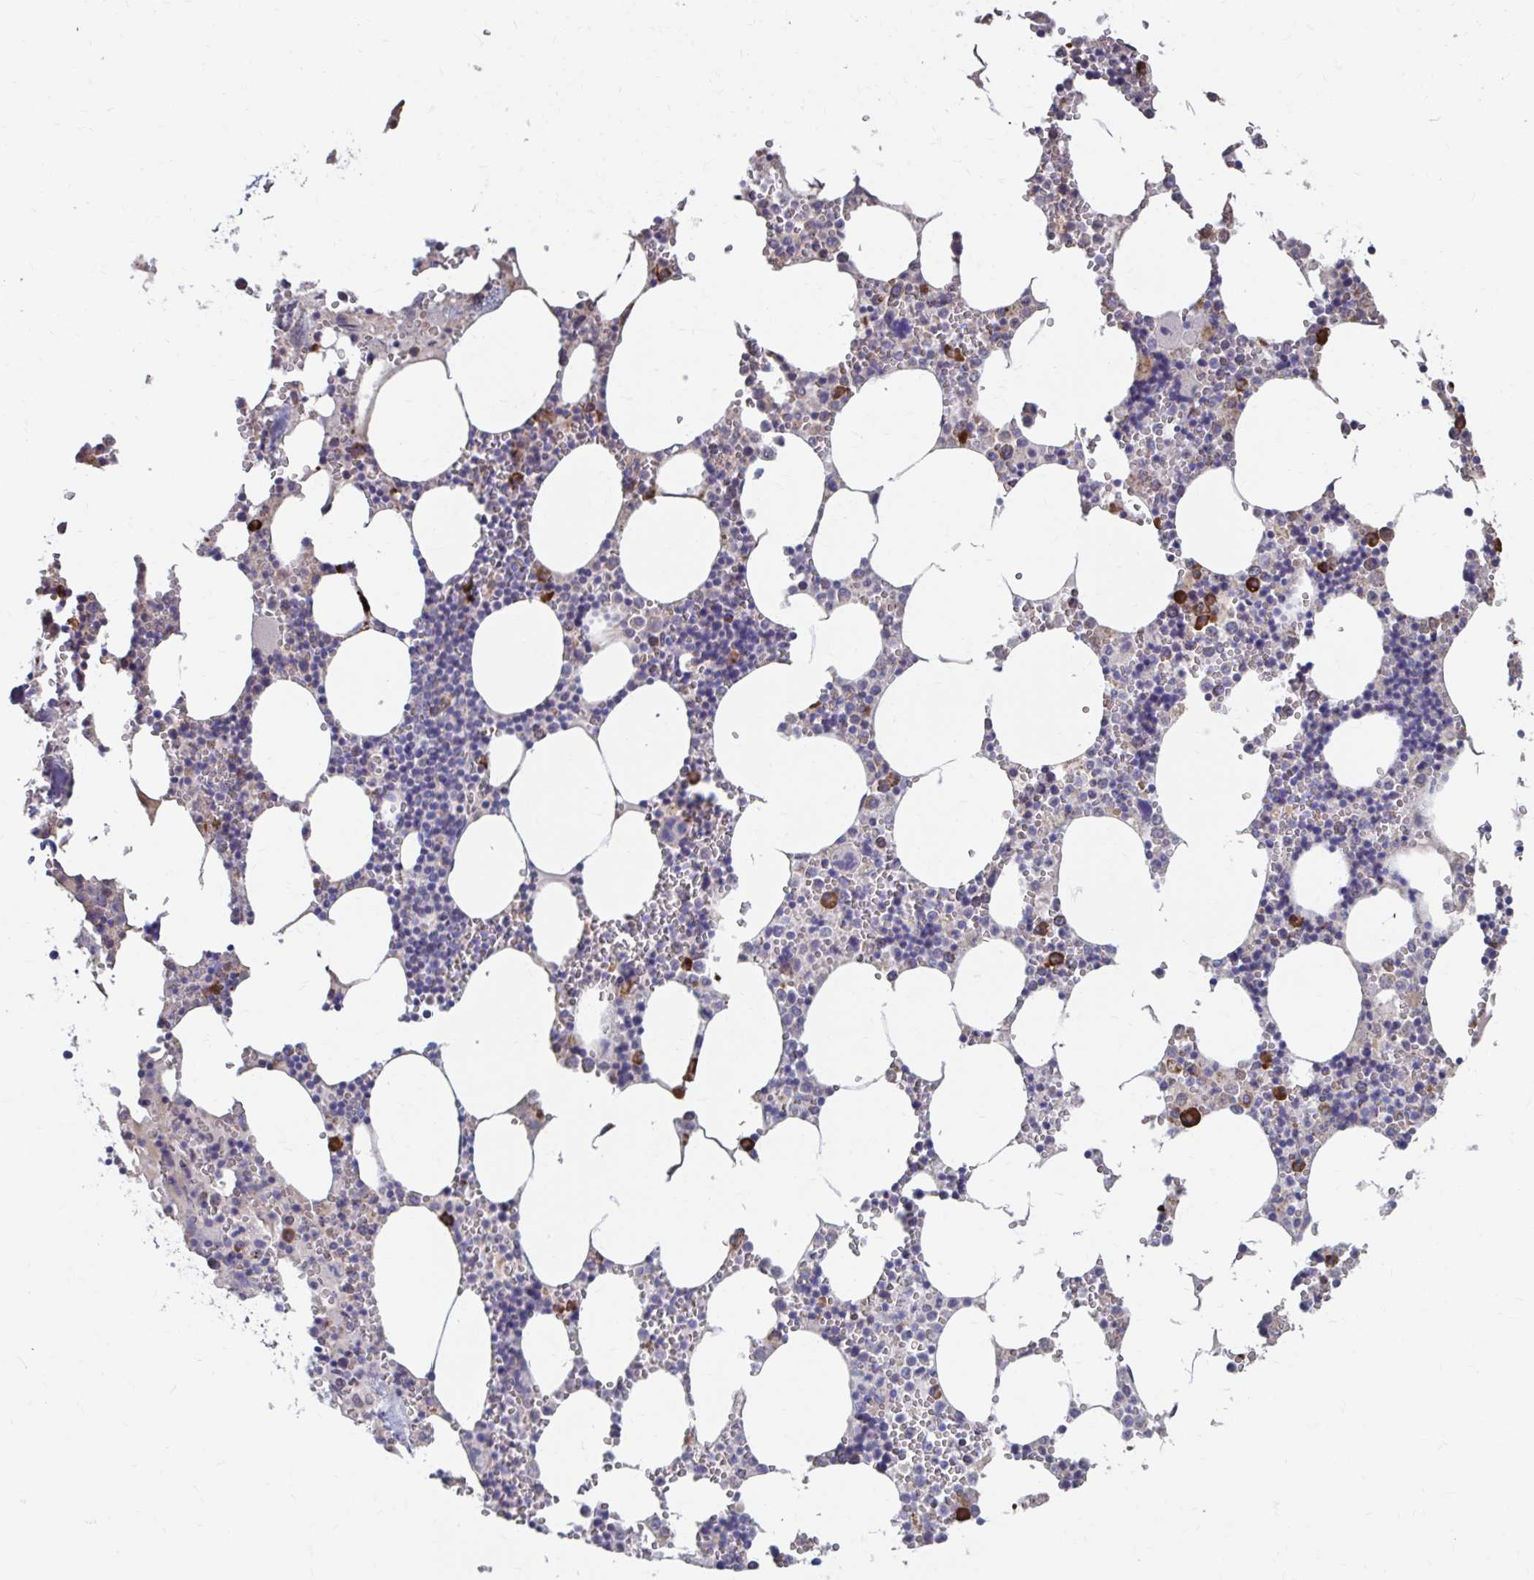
{"staining": {"intensity": "strong", "quantity": "<25%", "location": "cytoplasmic/membranous"}, "tissue": "bone marrow", "cell_type": "Hematopoietic cells", "image_type": "normal", "snomed": [{"axis": "morphology", "description": "Normal tissue, NOS"}, {"axis": "topography", "description": "Bone marrow"}], "caption": "IHC image of benign human bone marrow stained for a protein (brown), which exhibits medium levels of strong cytoplasmic/membranous staining in approximately <25% of hematopoietic cells.", "gene": "FKBP2", "patient": {"sex": "male", "age": 54}}